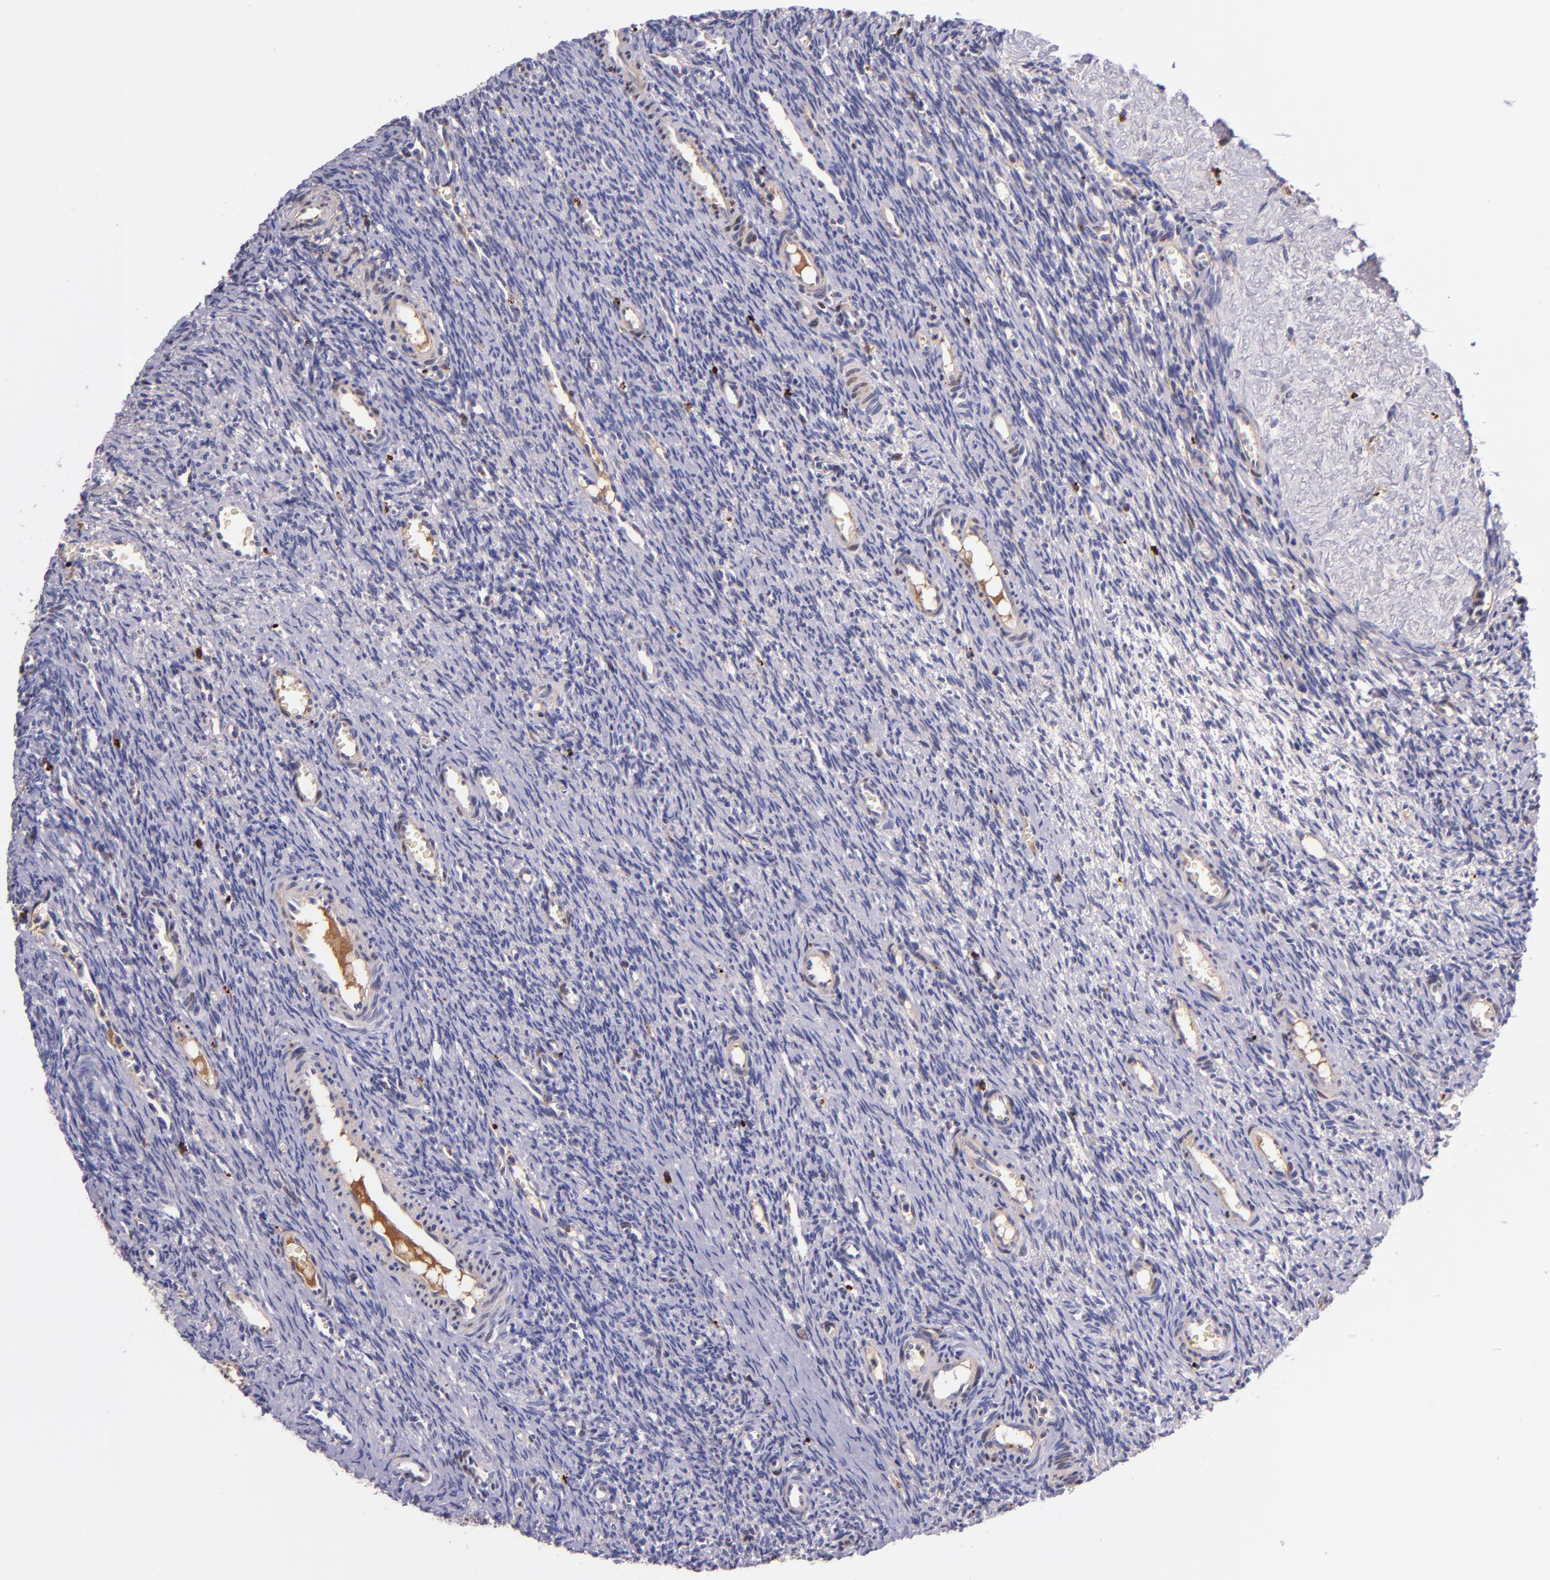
{"staining": {"intensity": "negative", "quantity": "none", "location": "none"}, "tissue": "ovary", "cell_type": "Follicle cells", "image_type": "normal", "snomed": [{"axis": "morphology", "description": "Normal tissue, NOS"}, {"axis": "topography", "description": "Ovary"}], "caption": "Immunohistochemical staining of benign human ovary shows no significant positivity in follicle cells. Nuclei are stained in blue.", "gene": "KNG1", "patient": {"sex": "female", "age": 39}}